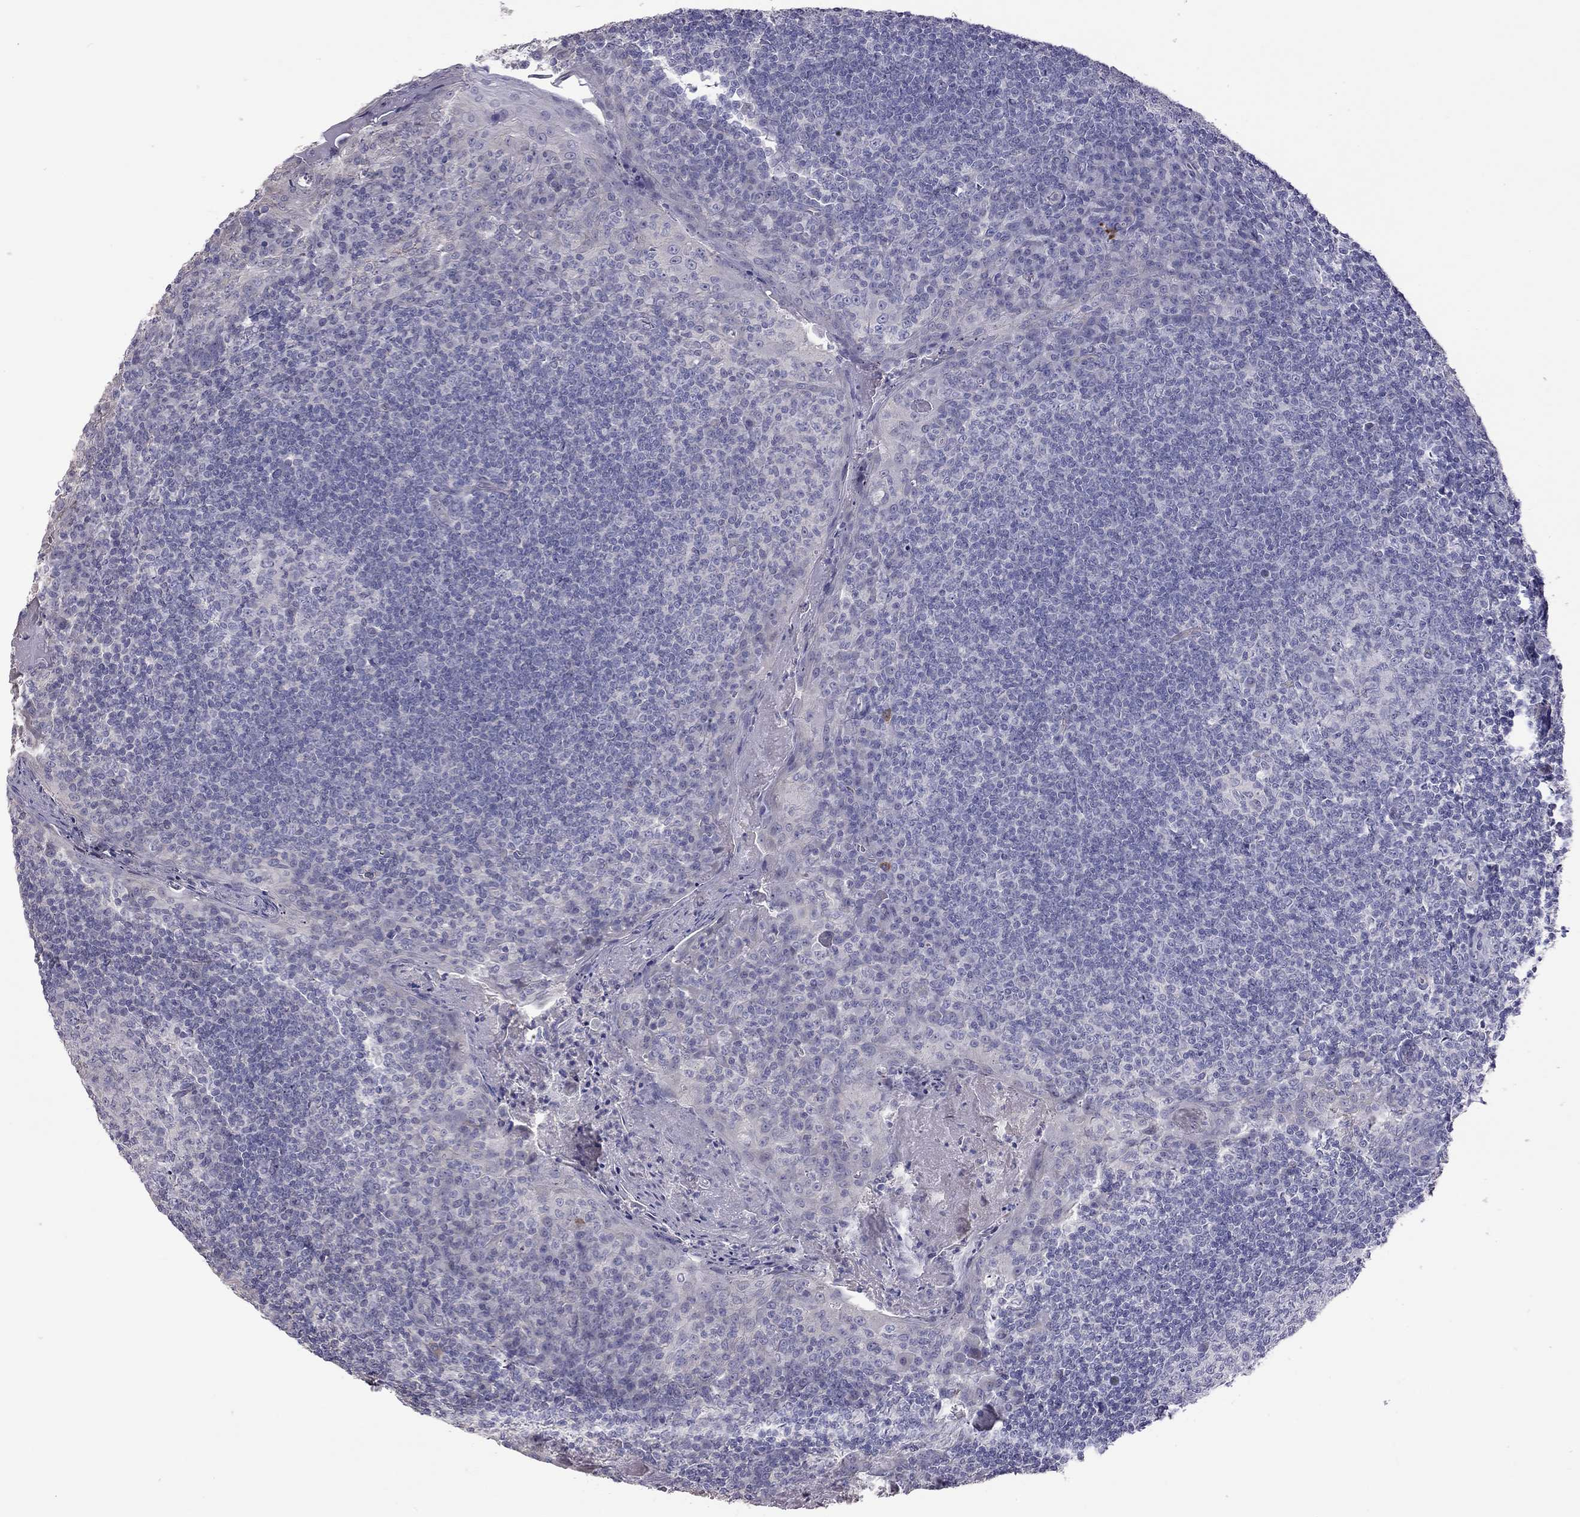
{"staining": {"intensity": "negative", "quantity": "none", "location": "none"}, "tissue": "tonsil", "cell_type": "Germinal center cells", "image_type": "normal", "snomed": [{"axis": "morphology", "description": "Normal tissue, NOS"}, {"axis": "topography", "description": "Tonsil"}], "caption": "Photomicrograph shows no significant protein expression in germinal center cells of normal tonsil. The staining was performed using DAB to visualize the protein expression in brown, while the nuclei were stained in blue with hematoxylin (Magnification: 20x).", "gene": "FEZ1", "patient": {"sex": "female", "age": 13}}